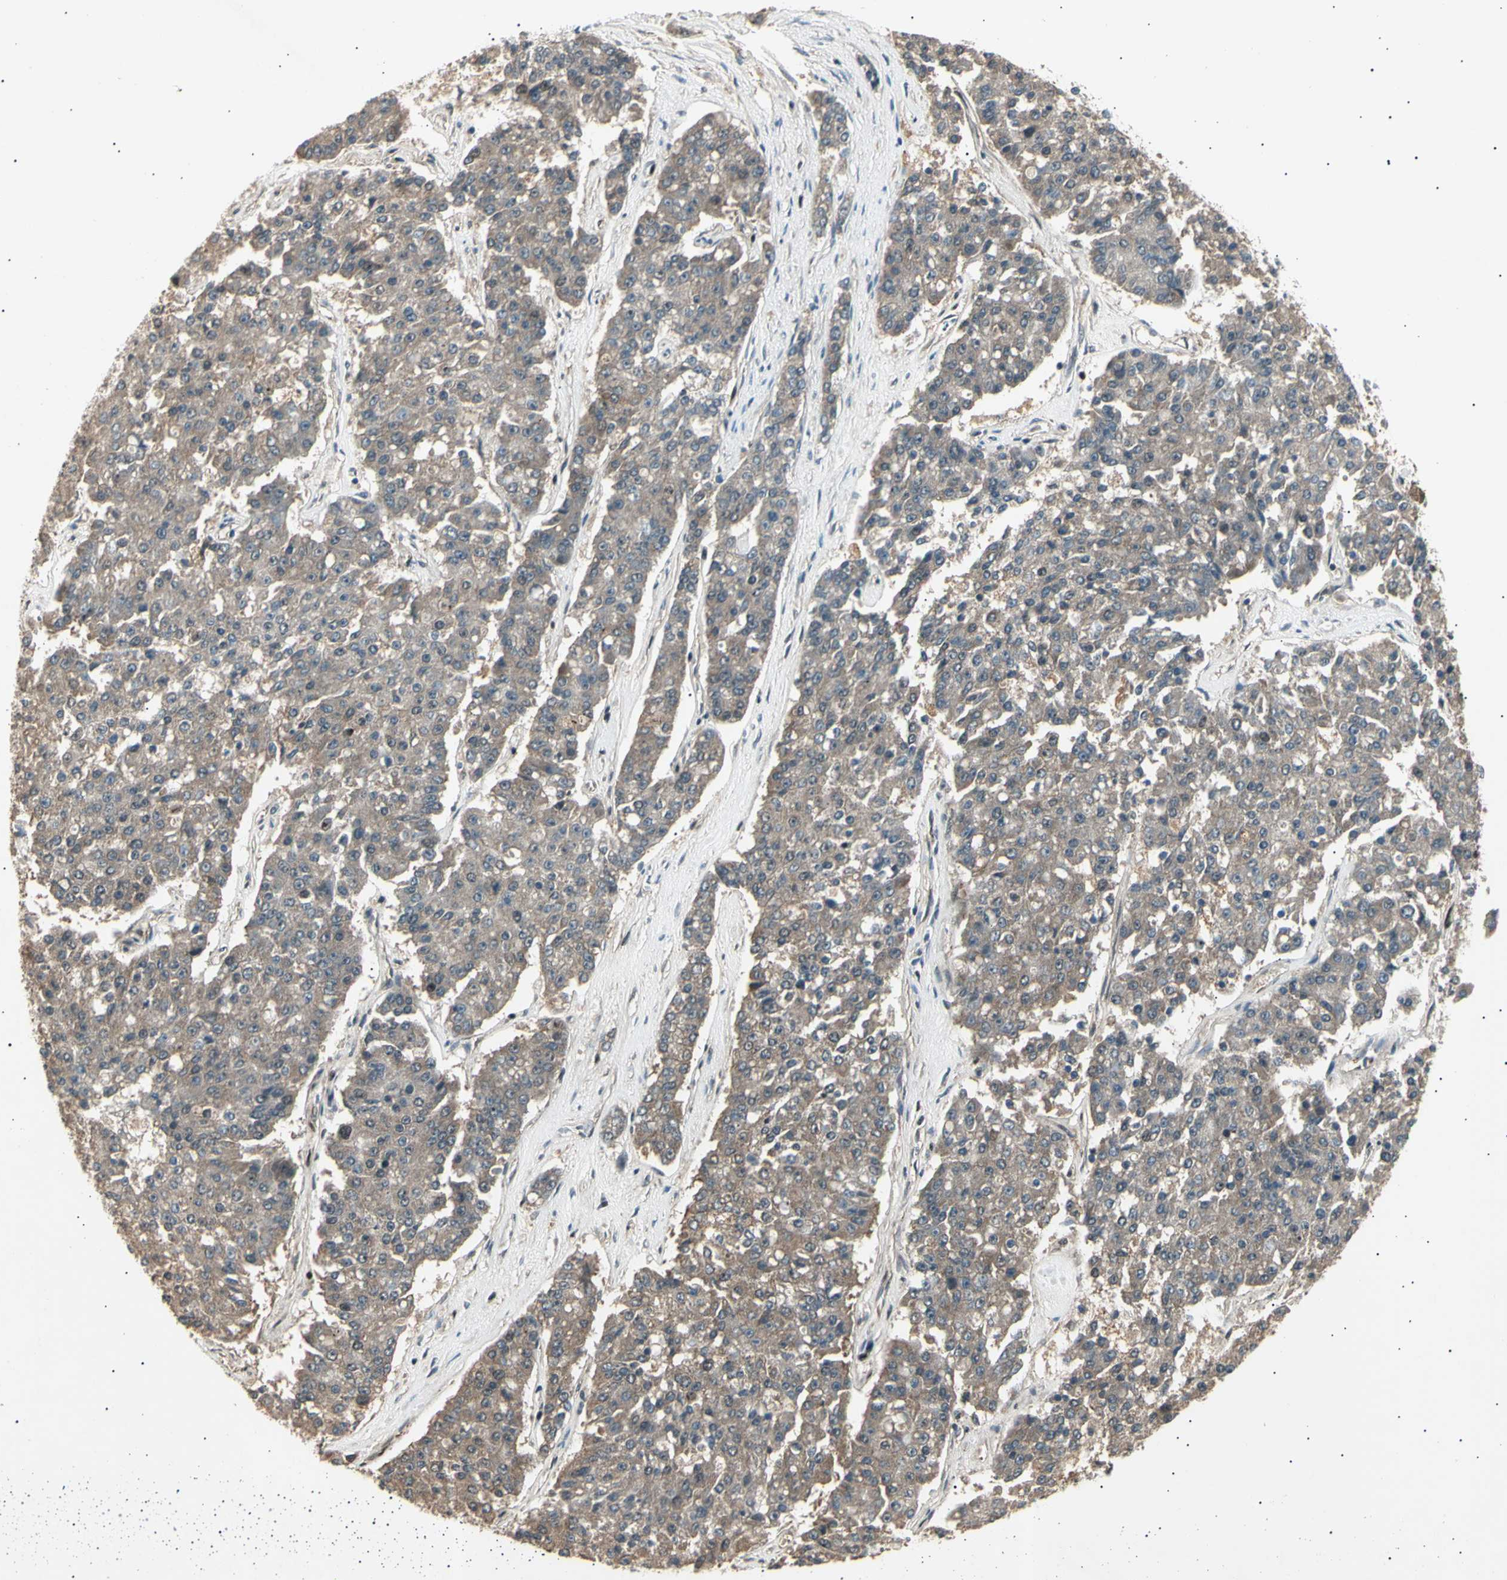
{"staining": {"intensity": "weak", "quantity": ">75%", "location": "cytoplasmic/membranous"}, "tissue": "pancreatic cancer", "cell_type": "Tumor cells", "image_type": "cancer", "snomed": [{"axis": "morphology", "description": "Adenocarcinoma, NOS"}, {"axis": "topography", "description": "Pancreas"}], "caption": "Protein staining displays weak cytoplasmic/membranous positivity in approximately >75% of tumor cells in pancreatic adenocarcinoma.", "gene": "NUAK2", "patient": {"sex": "male", "age": 50}}